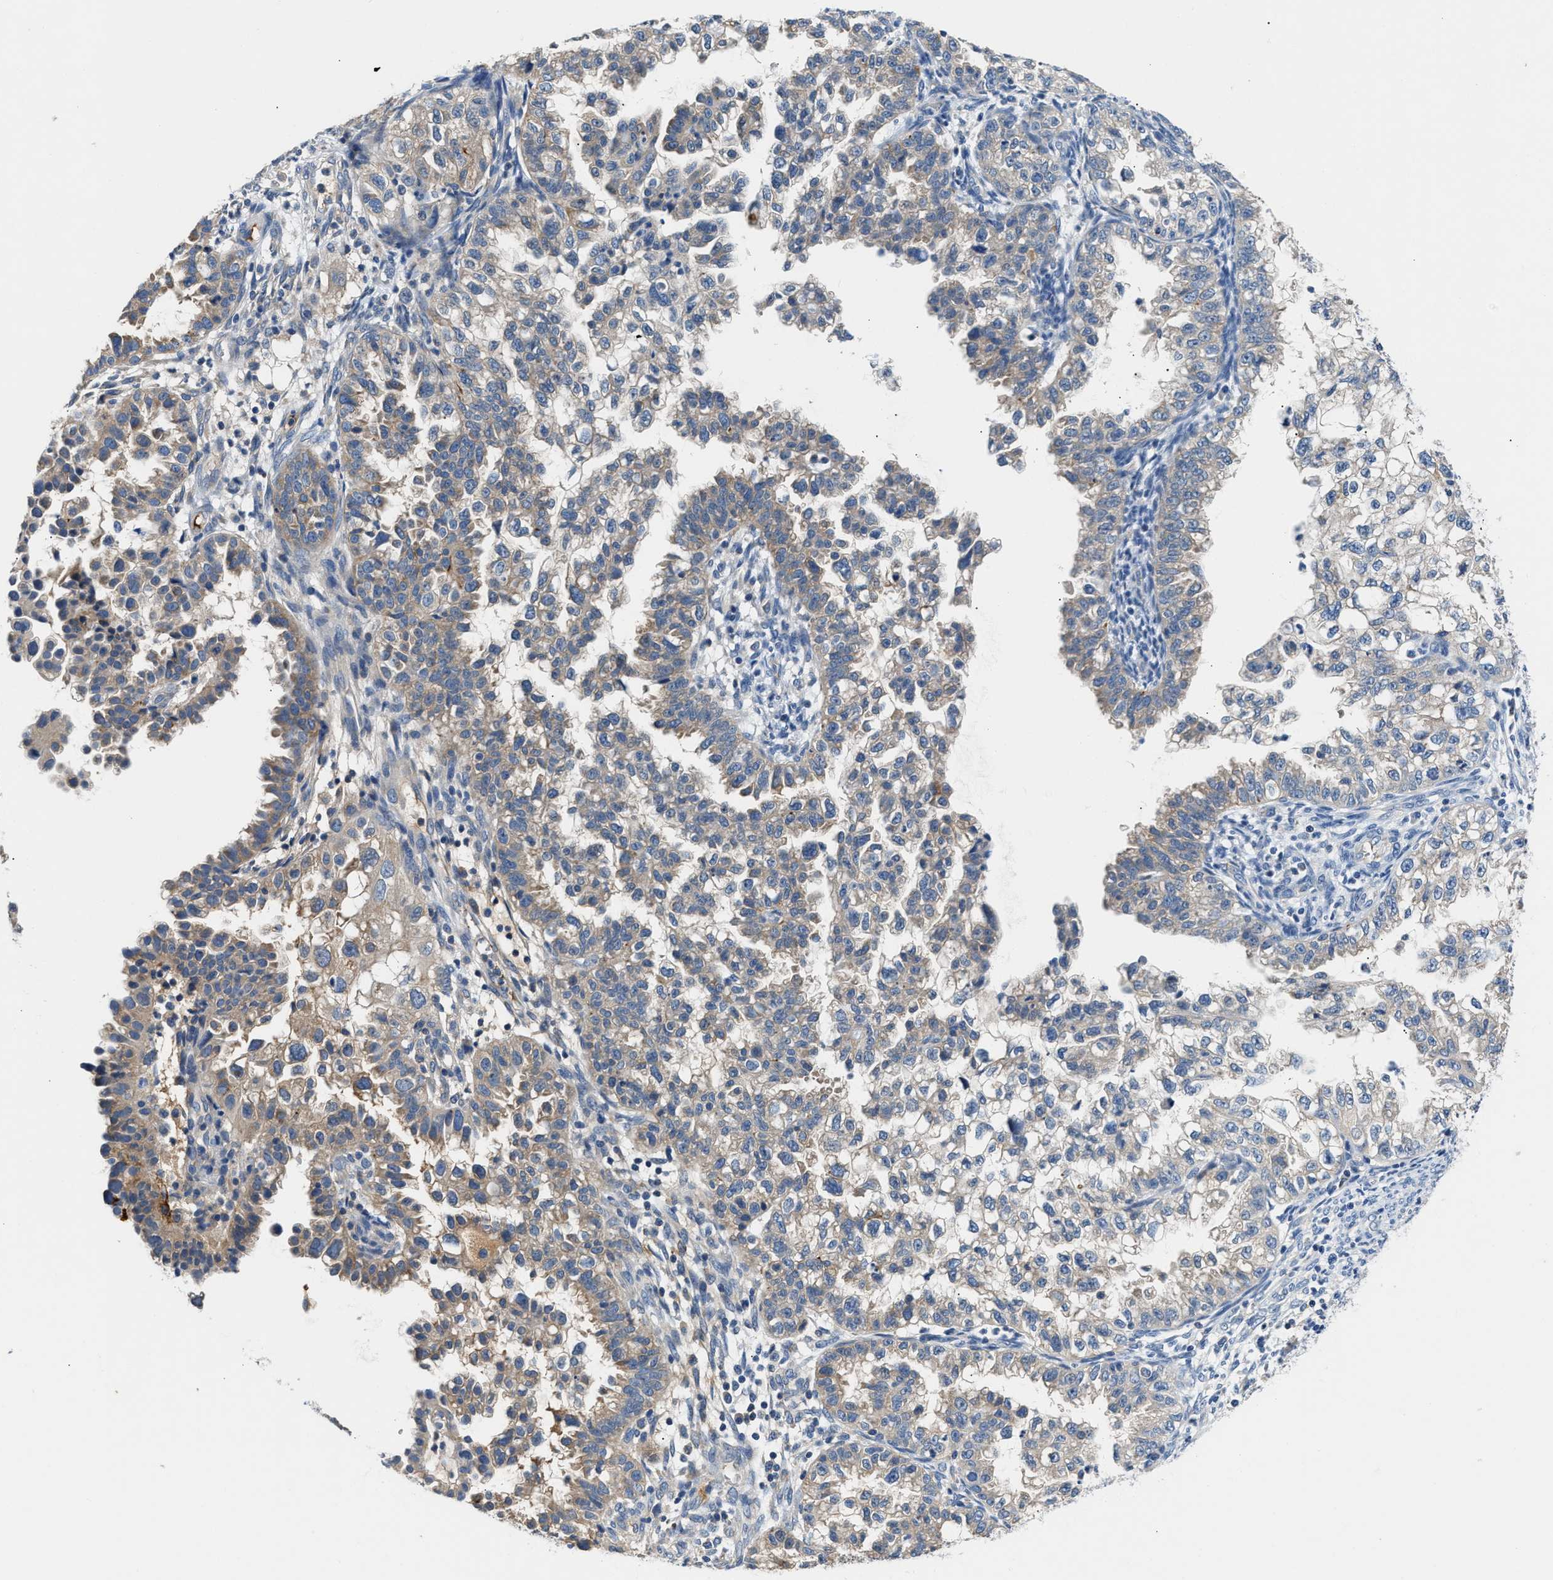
{"staining": {"intensity": "weak", "quantity": ">75%", "location": "cytoplasmic/membranous"}, "tissue": "endometrial cancer", "cell_type": "Tumor cells", "image_type": "cancer", "snomed": [{"axis": "morphology", "description": "Adenocarcinoma, NOS"}, {"axis": "topography", "description": "Endometrium"}], "caption": "Endometrial adenocarcinoma was stained to show a protein in brown. There is low levels of weak cytoplasmic/membranous staining in approximately >75% of tumor cells. (Brightfield microscopy of DAB IHC at high magnification).", "gene": "TUT7", "patient": {"sex": "female", "age": 85}}